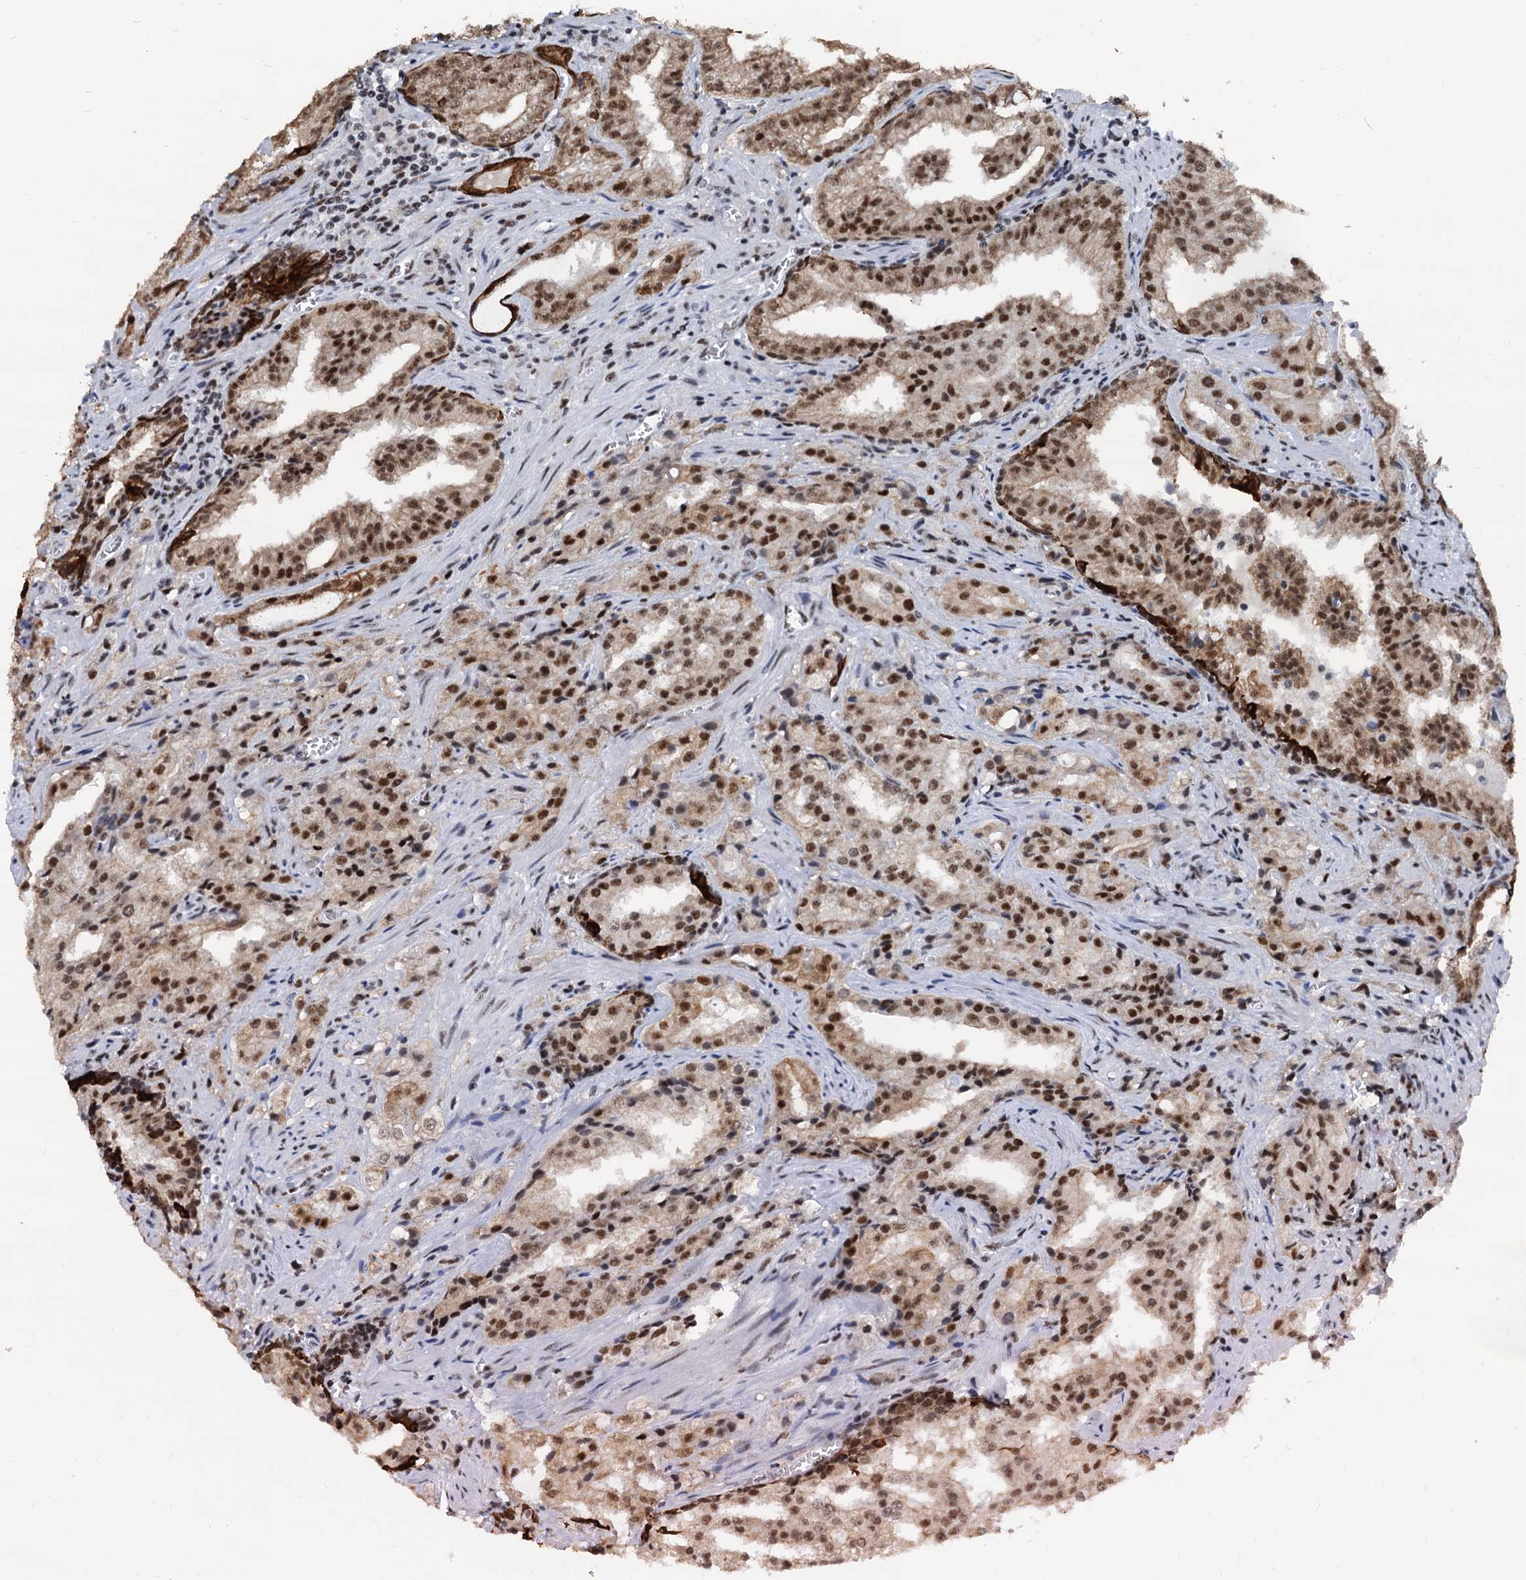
{"staining": {"intensity": "moderate", "quantity": ">75%", "location": "cytoplasmic/membranous,nuclear"}, "tissue": "prostate cancer", "cell_type": "Tumor cells", "image_type": "cancer", "snomed": [{"axis": "morphology", "description": "Adenocarcinoma, High grade"}, {"axis": "topography", "description": "Prostate"}], "caption": "Immunohistochemistry image of neoplastic tissue: prostate cancer (adenocarcinoma (high-grade)) stained using immunohistochemistry reveals medium levels of moderate protein expression localized specifically in the cytoplasmic/membranous and nuclear of tumor cells, appearing as a cytoplasmic/membranous and nuclear brown color.", "gene": "DDX23", "patient": {"sex": "male", "age": 68}}